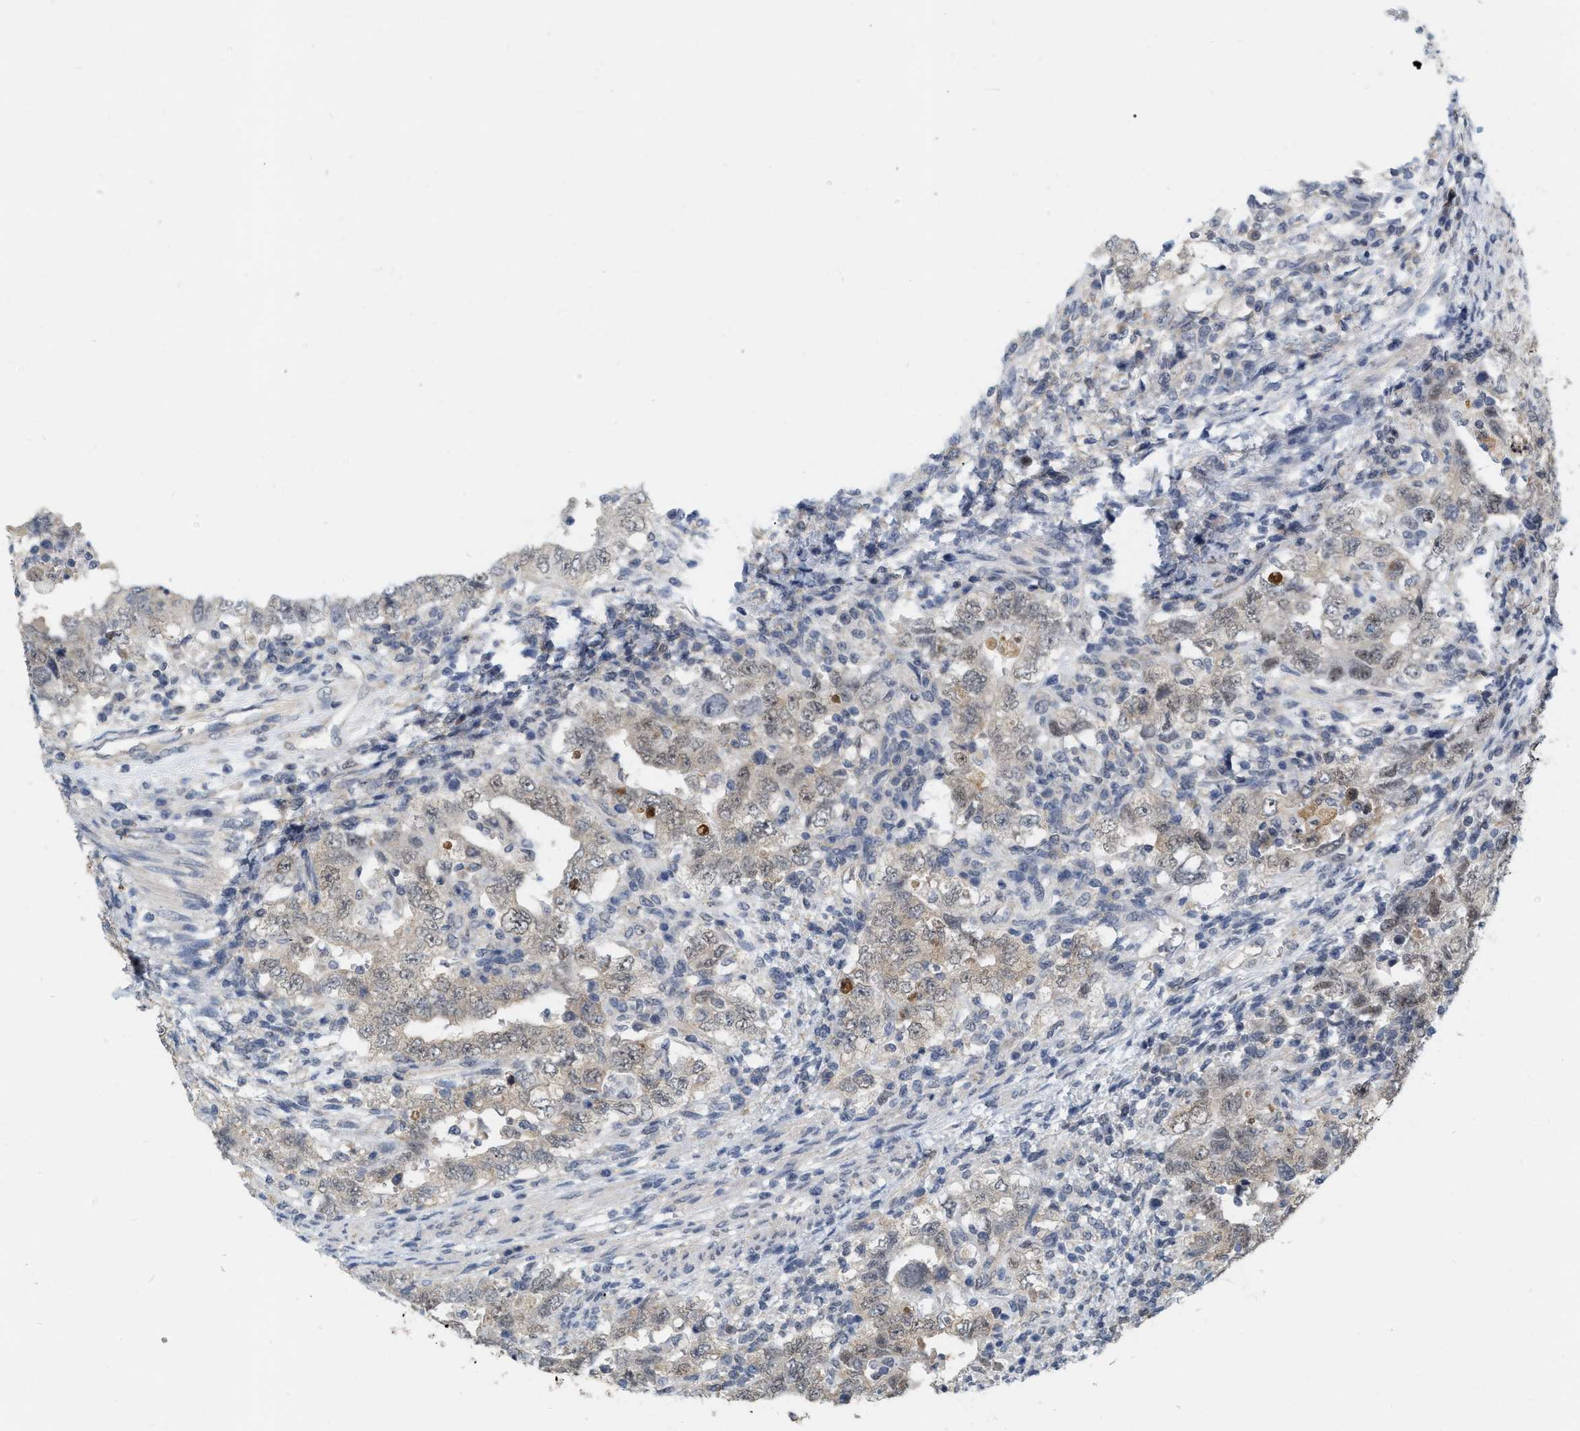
{"staining": {"intensity": "weak", "quantity": "25%-75%", "location": "cytoplasmic/membranous"}, "tissue": "testis cancer", "cell_type": "Tumor cells", "image_type": "cancer", "snomed": [{"axis": "morphology", "description": "Carcinoma, Embryonal, NOS"}, {"axis": "topography", "description": "Testis"}], "caption": "Human testis cancer stained with a protein marker exhibits weak staining in tumor cells.", "gene": "RUVBL1", "patient": {"sex": "male", "age": 26}}